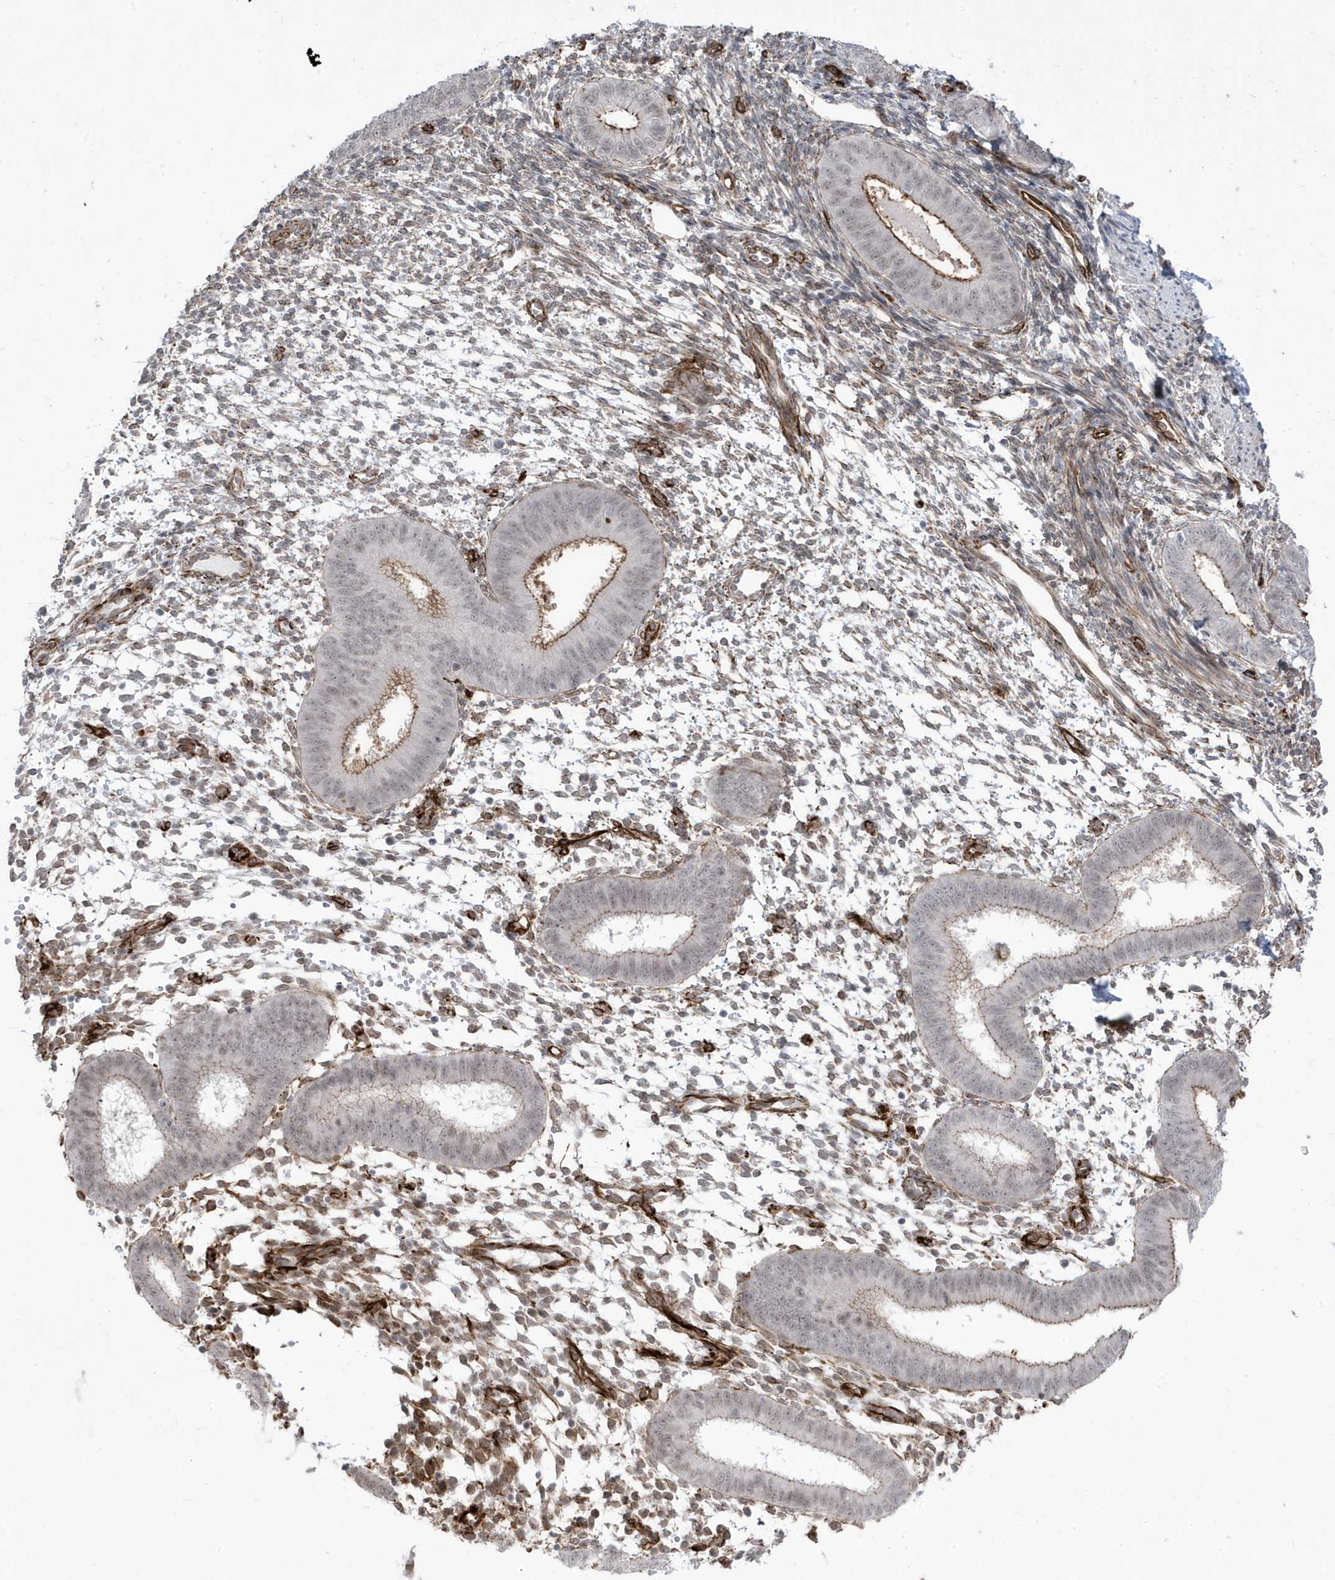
{"staining": {"intensity": "weak", "quantity": "<25%", "location": "nuclear"}, "tissue": "endometrium", "cell_type": "Cells in endometrial stroma", "image_type": "normal", "snomed": [{"axis": "morphology", "description": "Normal tissue, NOS"}, {"axis": "topography", "description": "Uterus"}, {"axis": "topography", "description": "Endometrium"}], "caption": "Cells in endometrial stroma show no significant expression in benign endometrium. (DAB immunohistochemistry (IHC), high magnification).", "gene": "ADAMTSL3", "patient": {"sex": "female", "age": 48}}